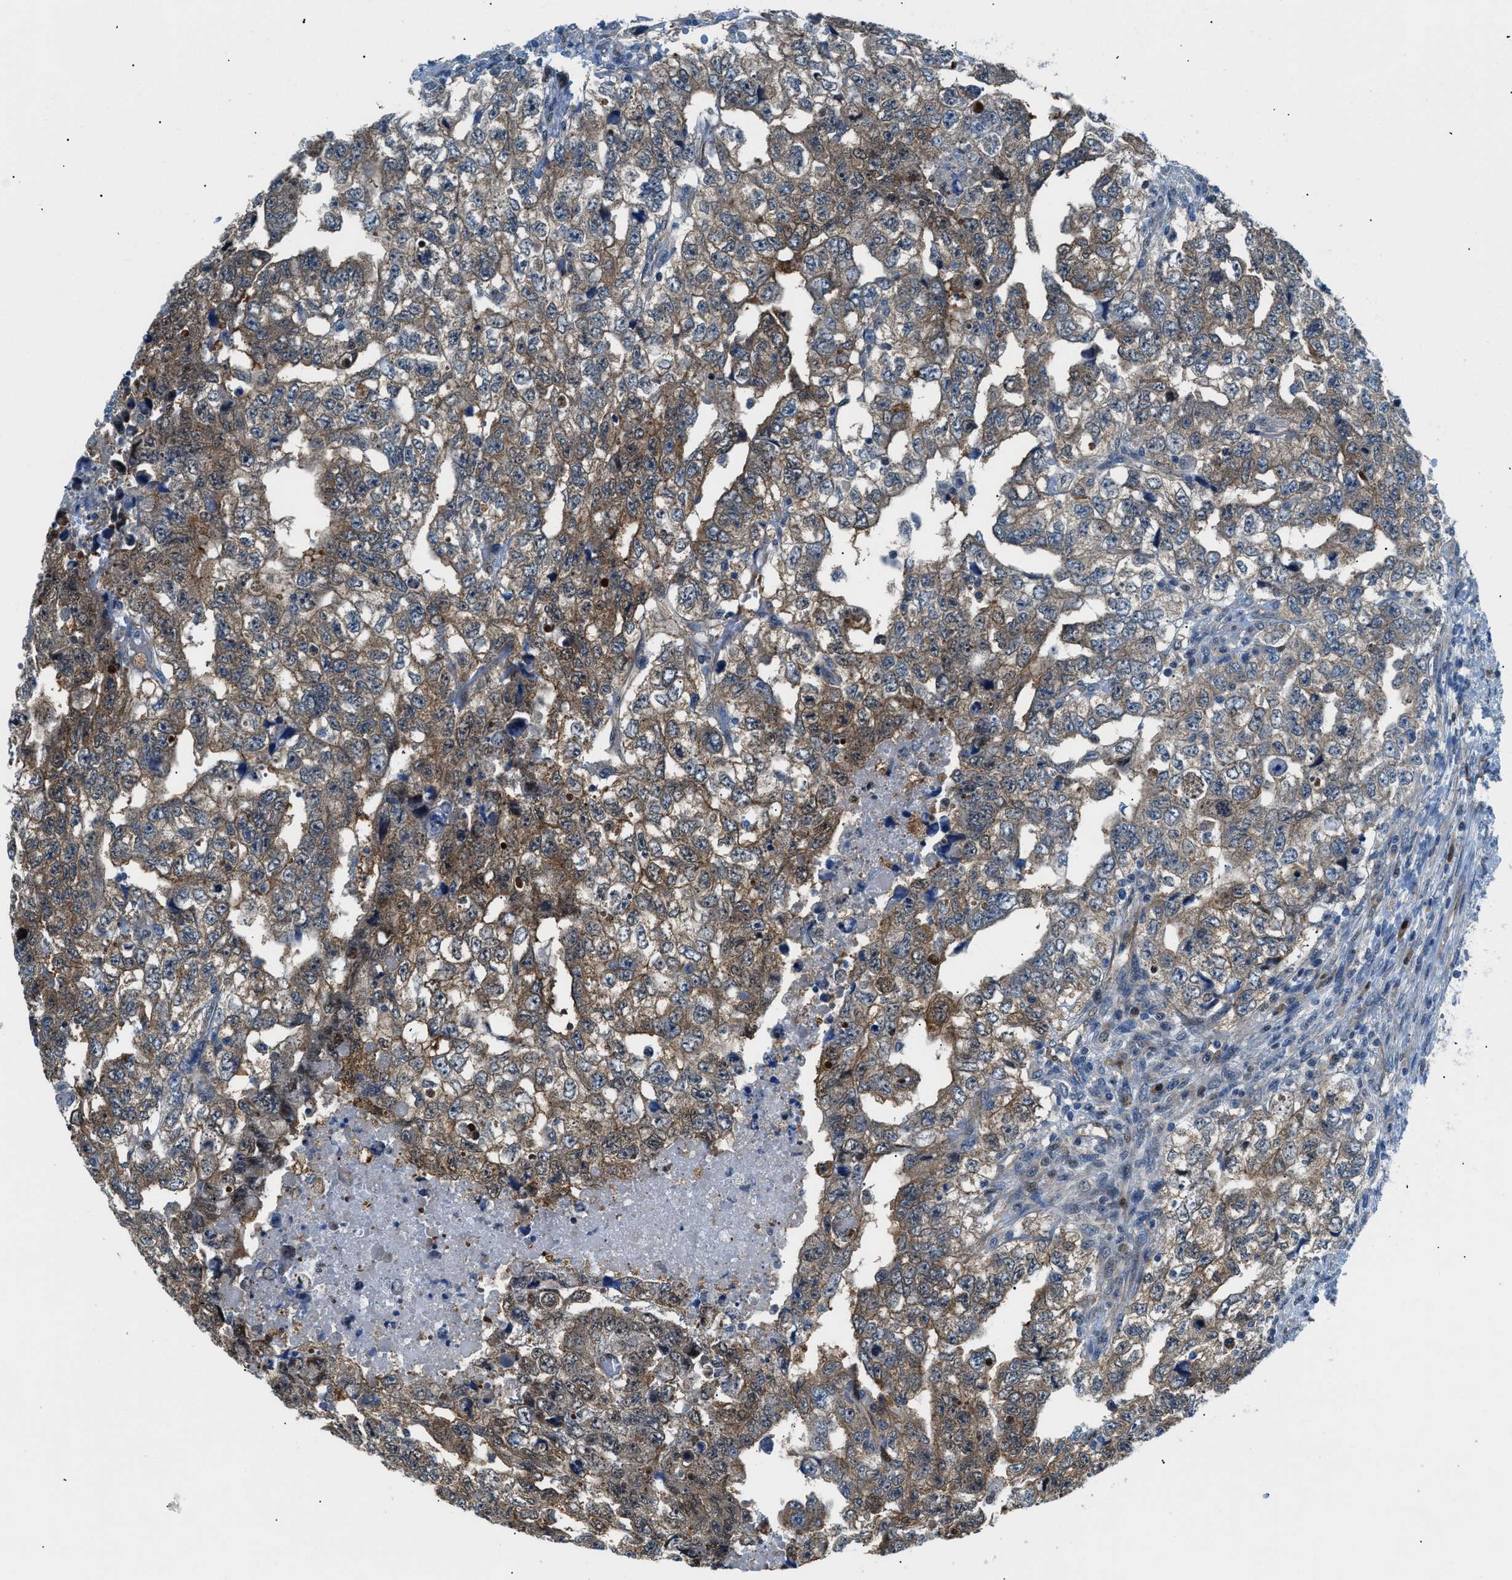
{"staining": {"intensity": "moderate", "quantity": ">75%", "location": "cytoplasmic/membranous"}, "tissue": "testis cancer", "cell_type": "Tumor cells", "image_type": "cancer", "snomed": [{"axis": "morphology", "description": "Carcinoma, Embryonal, NOS"}, {"axis": "topography", "description": "Testis"}], "caption": "Immunohistochemical staining of testis embryonal carcinoma shows moderate cytoplasmic/membranous protein staining in approximately >75% of tumor cells.", "gene": "YWHAE", "patient": {"sex": "male", "age": 36}}